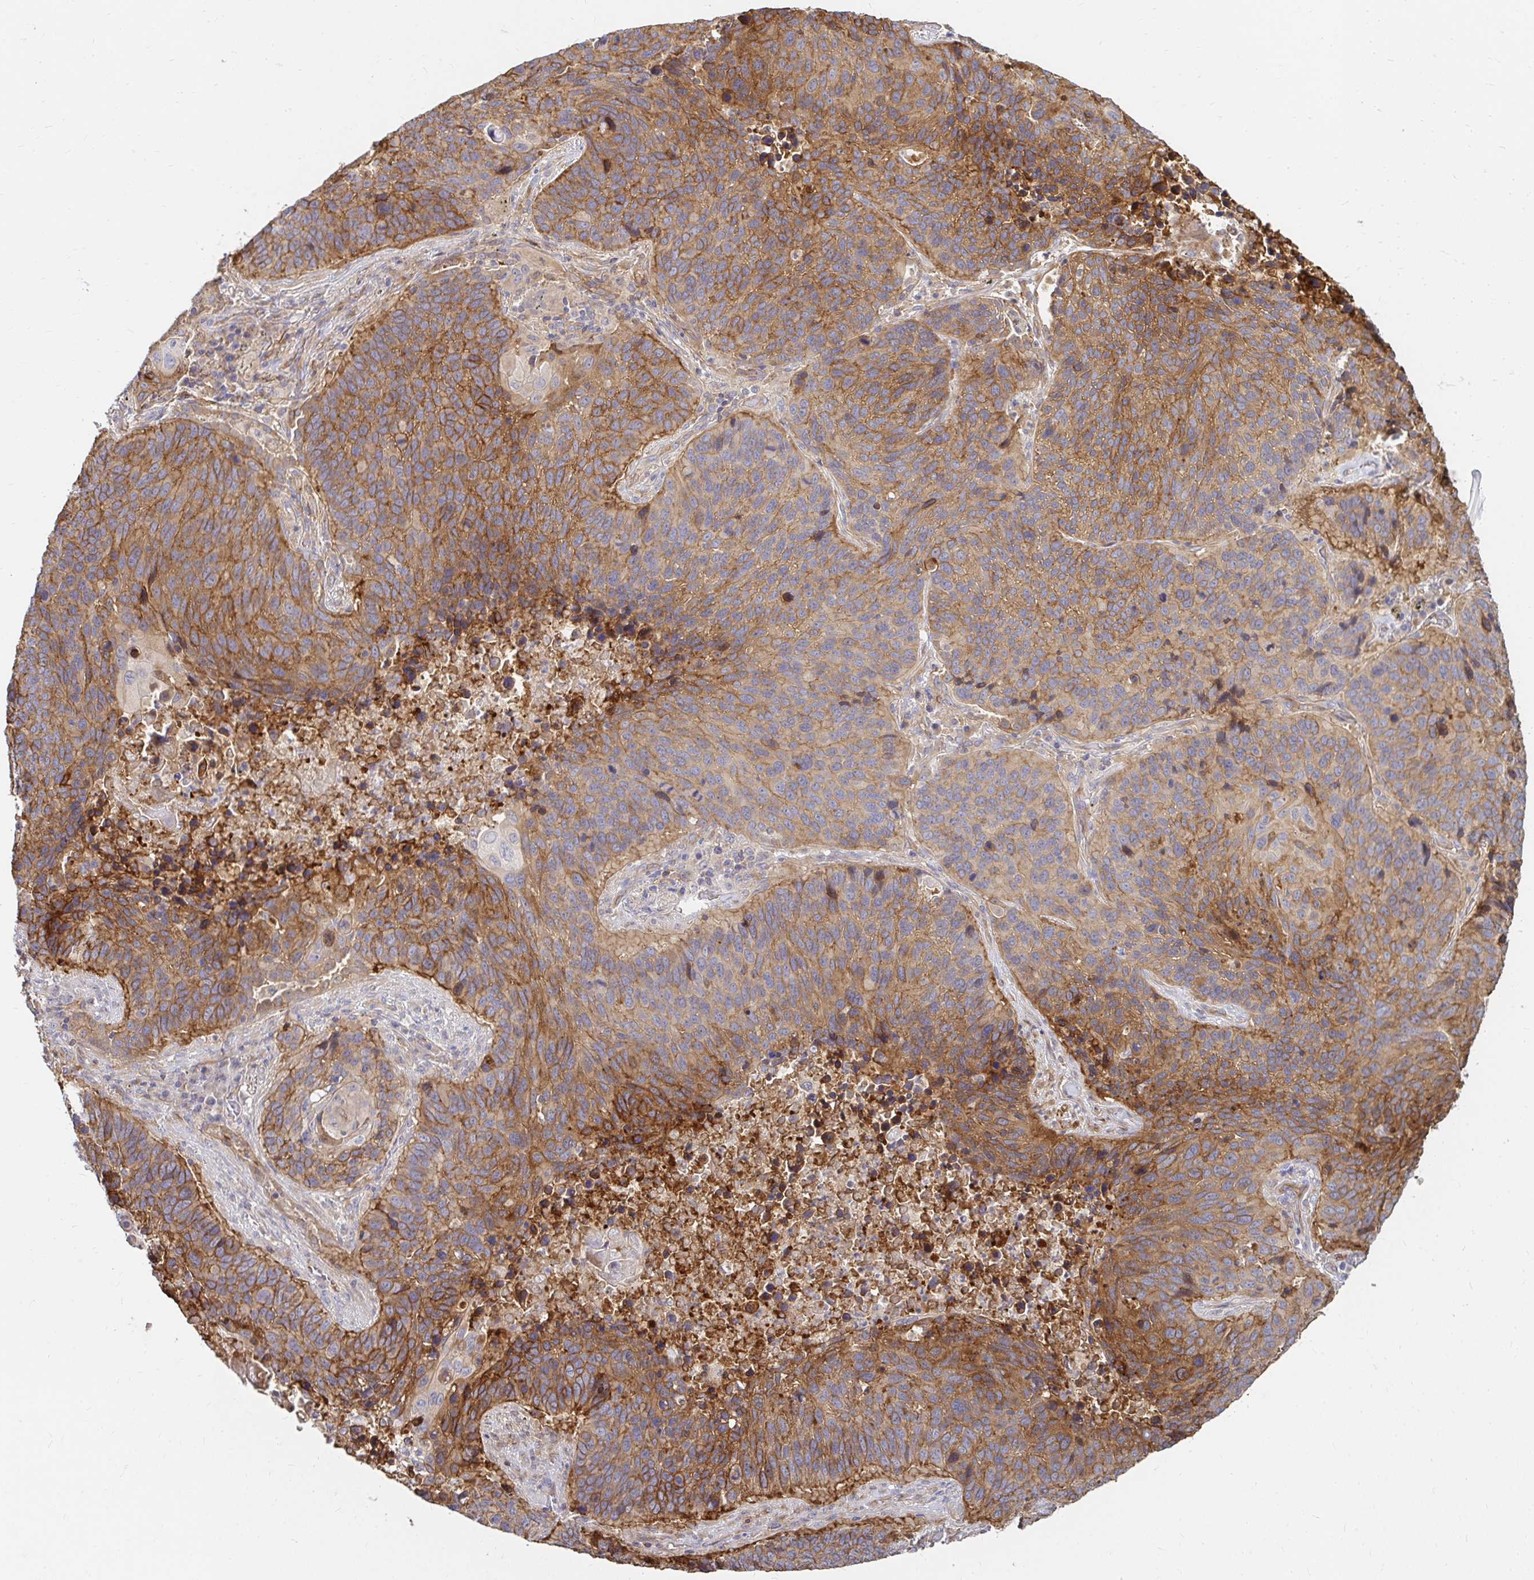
{"staining": {"intensity": "moderate", "quantity": "25%-75%", "location": "cytoplasmic/membranous"}, "tissue": "lung cancer", "cell_type": "Tumor cells", "image_type": "cancer", "snomed": [{"axis": "morphology", "description": "Squamous cell carcinoma, NOS"}, {"axis": "topography", "description": "Lung"}], "caption": "The immunohistochemical stain highlights moderate cytoplasmic/membranous staining in tumor cells of lung cancer tissue.", "gene": "ITGA2", "patient": {"sex": "male", "age": 68}}